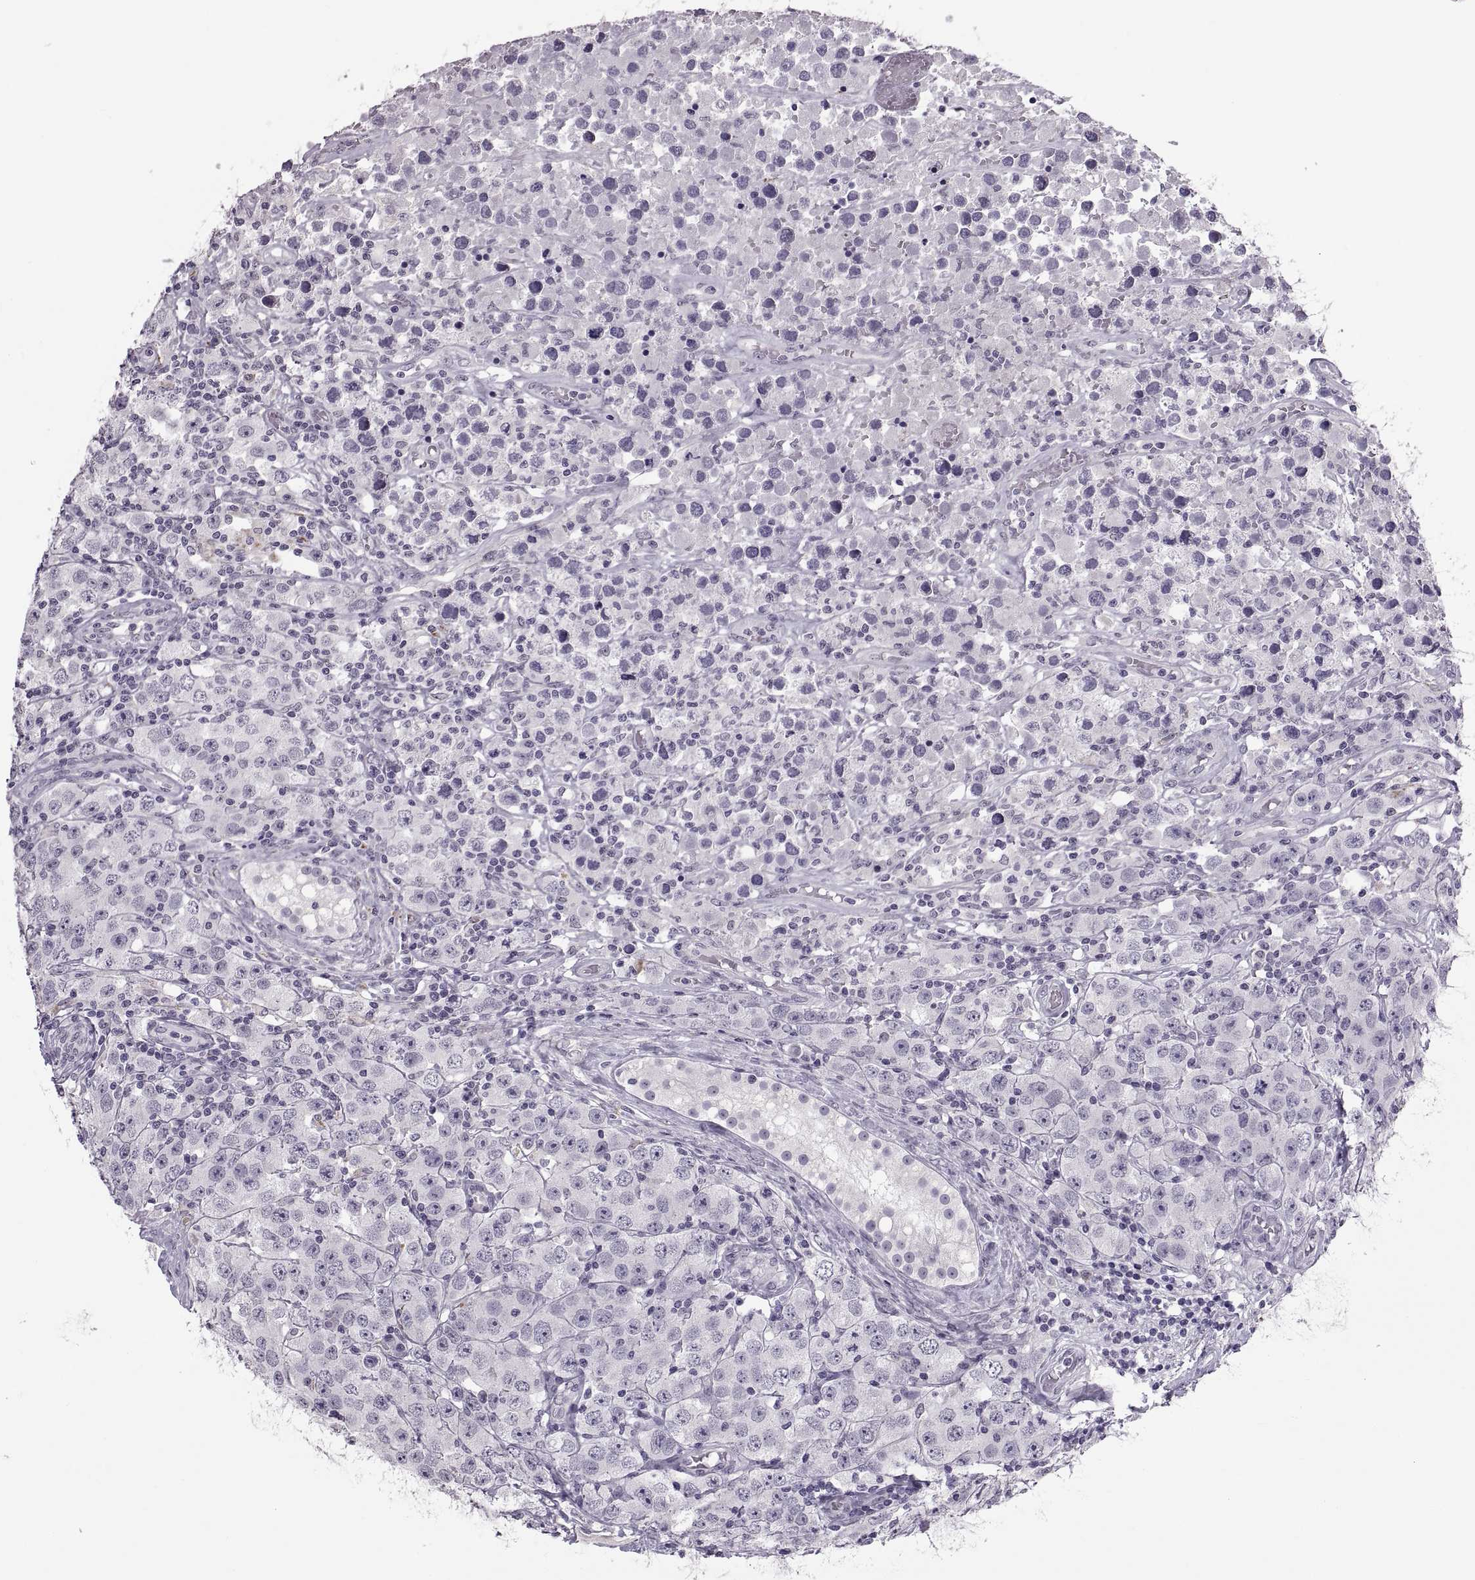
{"staining": {"intensity": "negative", "quantity": "none", "location": "none"}, "tissue": "testis cancer", "cell_type": "Tumor cells", "image_type": "cancer", "snomed": [{"axis": "morphology", "description": "Seminoma, NOS"}, {"axis": "topography", "description": "Testis"}], "caption": "An immunohistochemistry photomicrograph of seminoma (testis) is shown. There is no staining in tumor cells of seminoma (testis).", "gene": "OTP", "patient": {"sex": "male", "age": 52}}